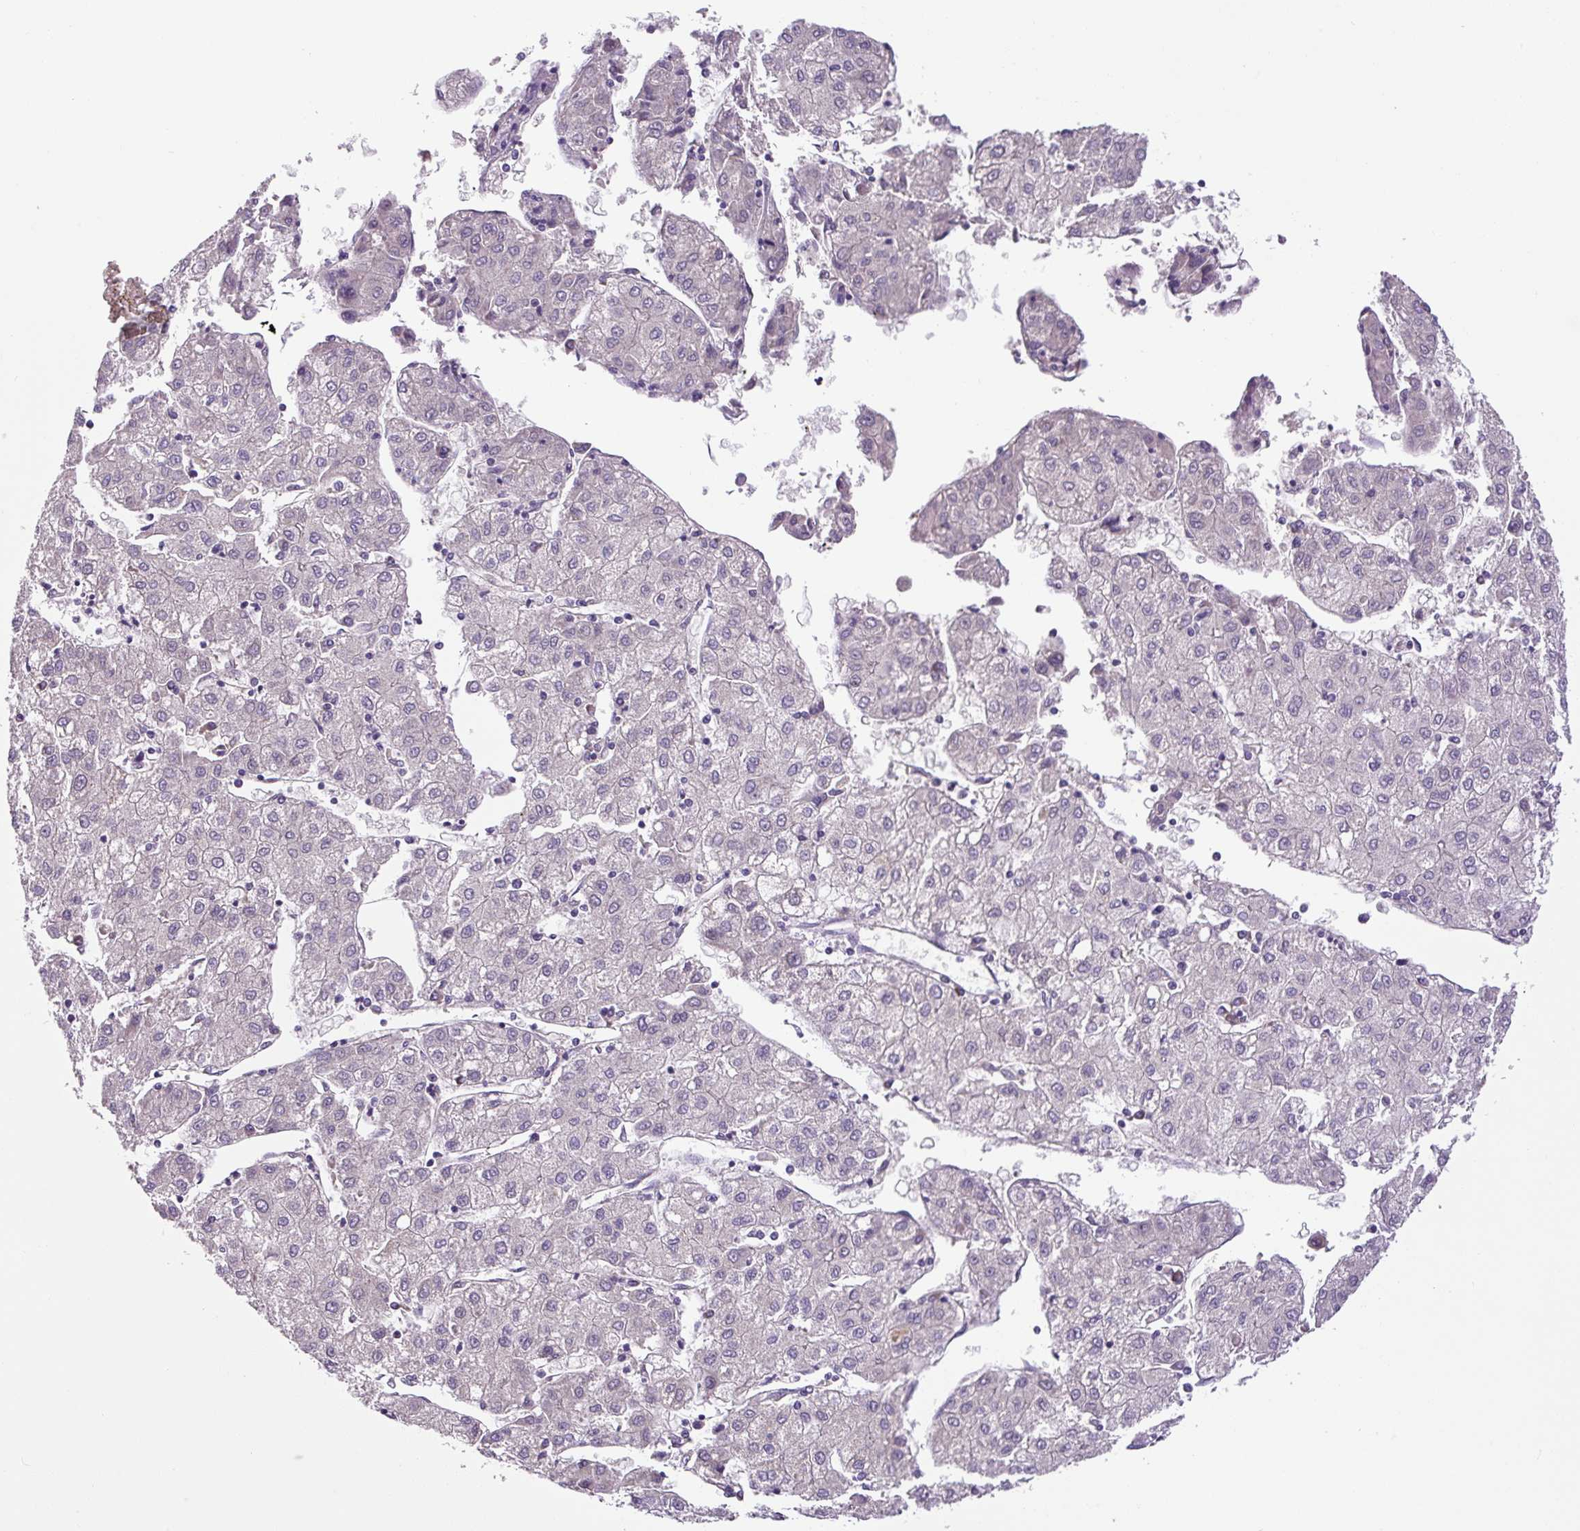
{"staining": {"intensity": "negative", "quantity": "none", "location": "none"}, "tissue": "liver cancer", "cell_type": "Tumor cells", "image_type": "cancer", "snomed": [{"axis": "morphology", "description": "Carcinoma, Hepatocellular, NOS"}, {"axis": "topography", "description": "Liver"}], "caption": "Hepatocellular carcinoma (liver) stained for a protein using immunohistochemistry reveals no staining tumor cells.", "gene": "MFSD9", "patient": {"sex": "male", "age": 72}}